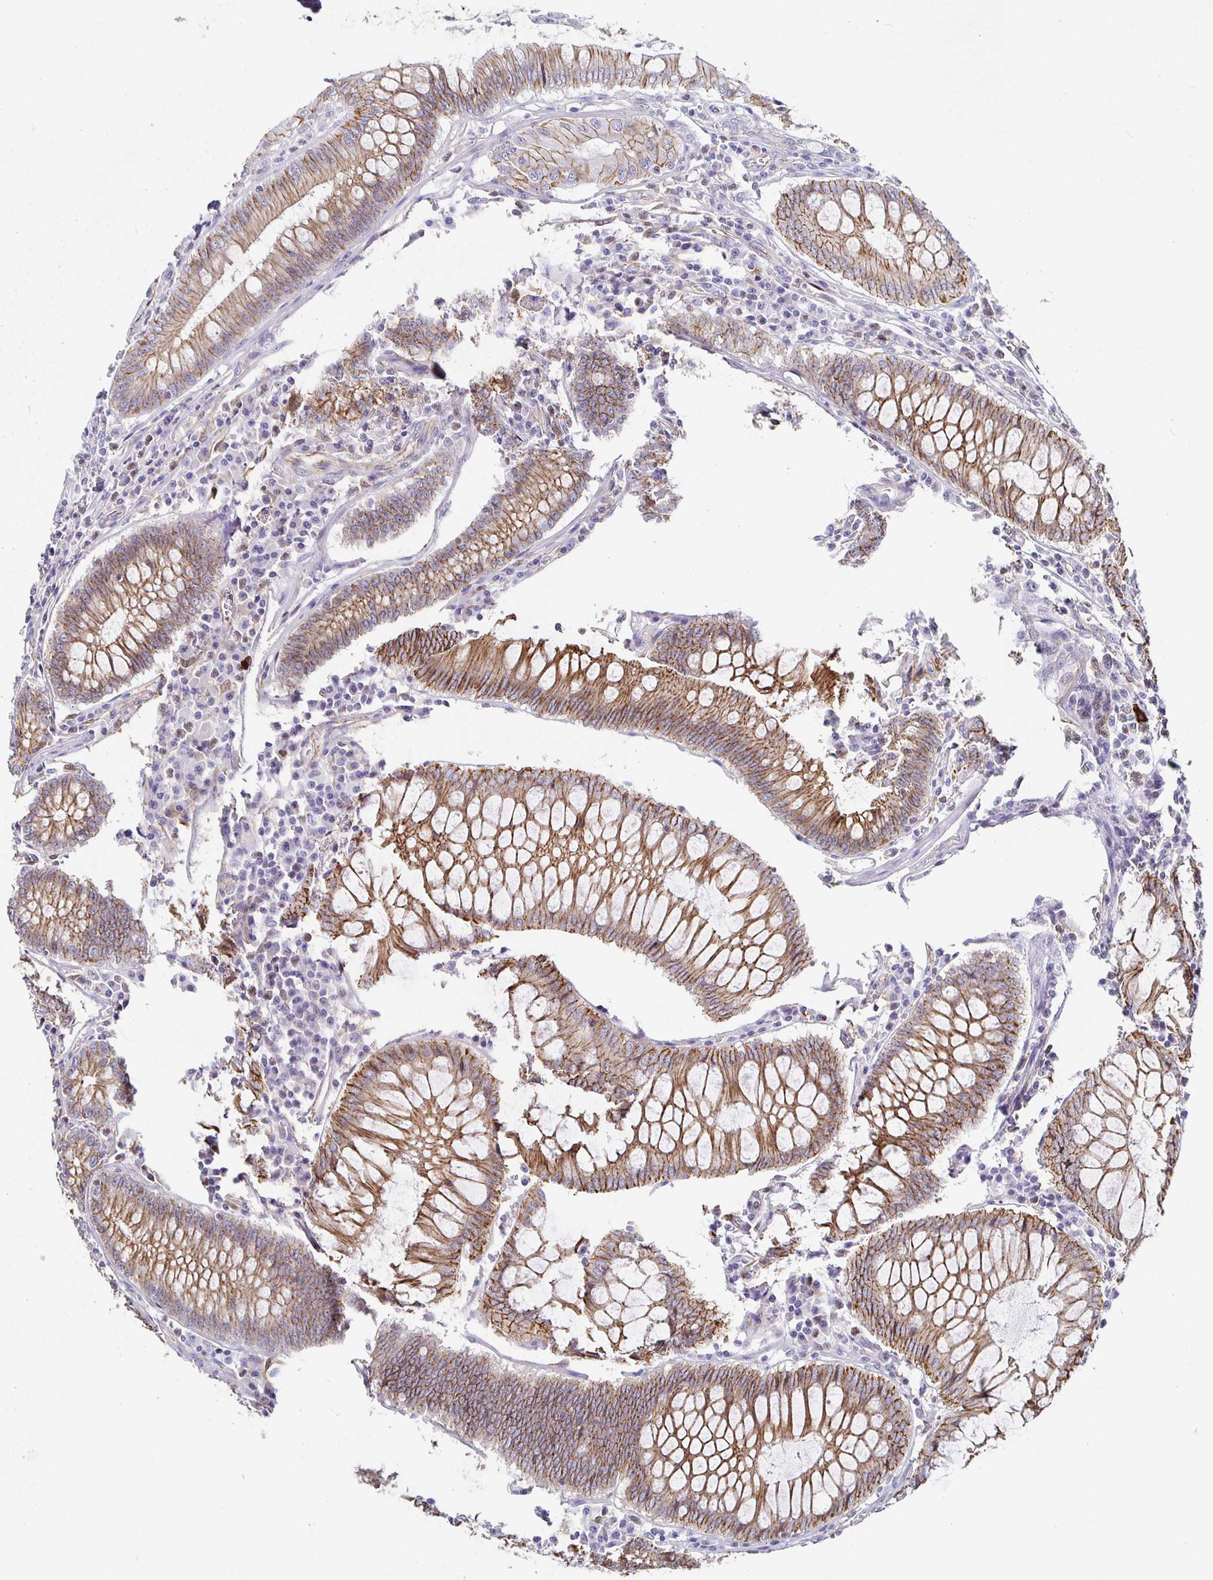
{"staining": {"intensity": "moderate", "quantity": "25%-75%", "location": "cytoplasmic/membranous"}, "tissue": "colorectal cancer", "cell_type": "Tumor cells", "image_type": "cancer", "snomed": [{"axis": "morphology", "description": "Adenocarcinoma, NOS"}, {"axis": "topography", "description": "Colon"}], "caption": "The image shows immunohistochemical staining of colorectal cancer. There is moderate cytoplasmic/membranous staining is present in approximately 25%-75% of tumor cells. The protein is stained brown, and the nuclei are stained in blue (DAB IHC with brightfield microscopy, high magnification).", "gene": "PIWIL3", "patient": {"sex": "male", "age": 62}}